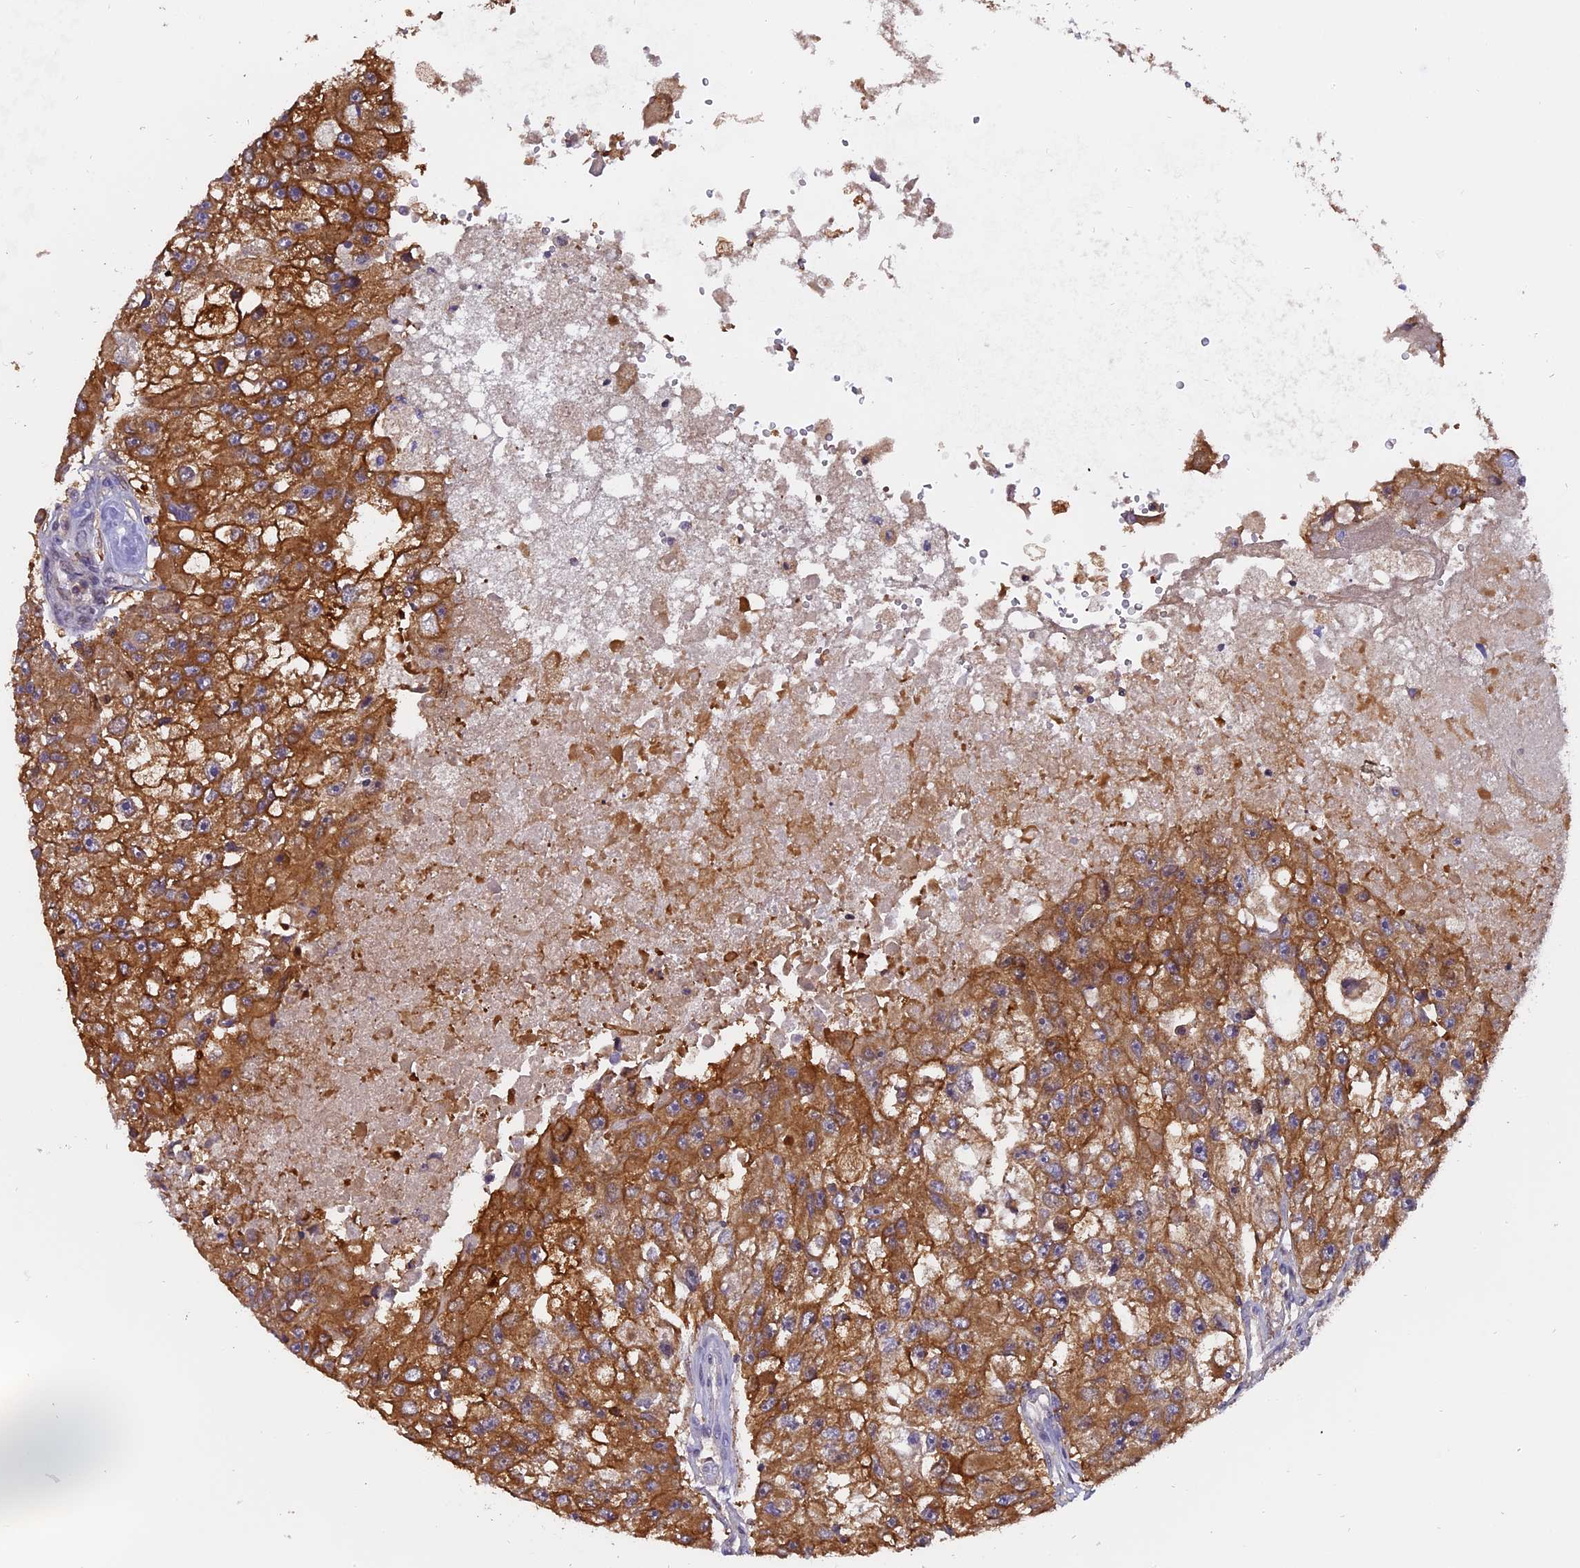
{"staining": {"intensity": "moderate", "quantity": ">75%", "location": "cytoplasmic/membranous"}, "tissue": "renal cancer", "cell_type": "Tumor cells", "image_type": "cancer", "snomed": [{"axis": "morphology", "description": "Adenocarcinoma, NOS"}, {"axis": "topography", "description": "Kidney"}], "caption": "High-power microscopy captured an IHC histopathology image of adenocarcinoma (renal), revealing moderate cytoplasmic/membranous staining in approximately >75% of tumor cells. (Stains: DAB (3,3'-diaminobenzidine) in brown, nuclei in blue, Microscopy: brightfield microscopy at high magnification).", "gene": "FAM118B", "patient": {"sex": "male", "age": 63}}